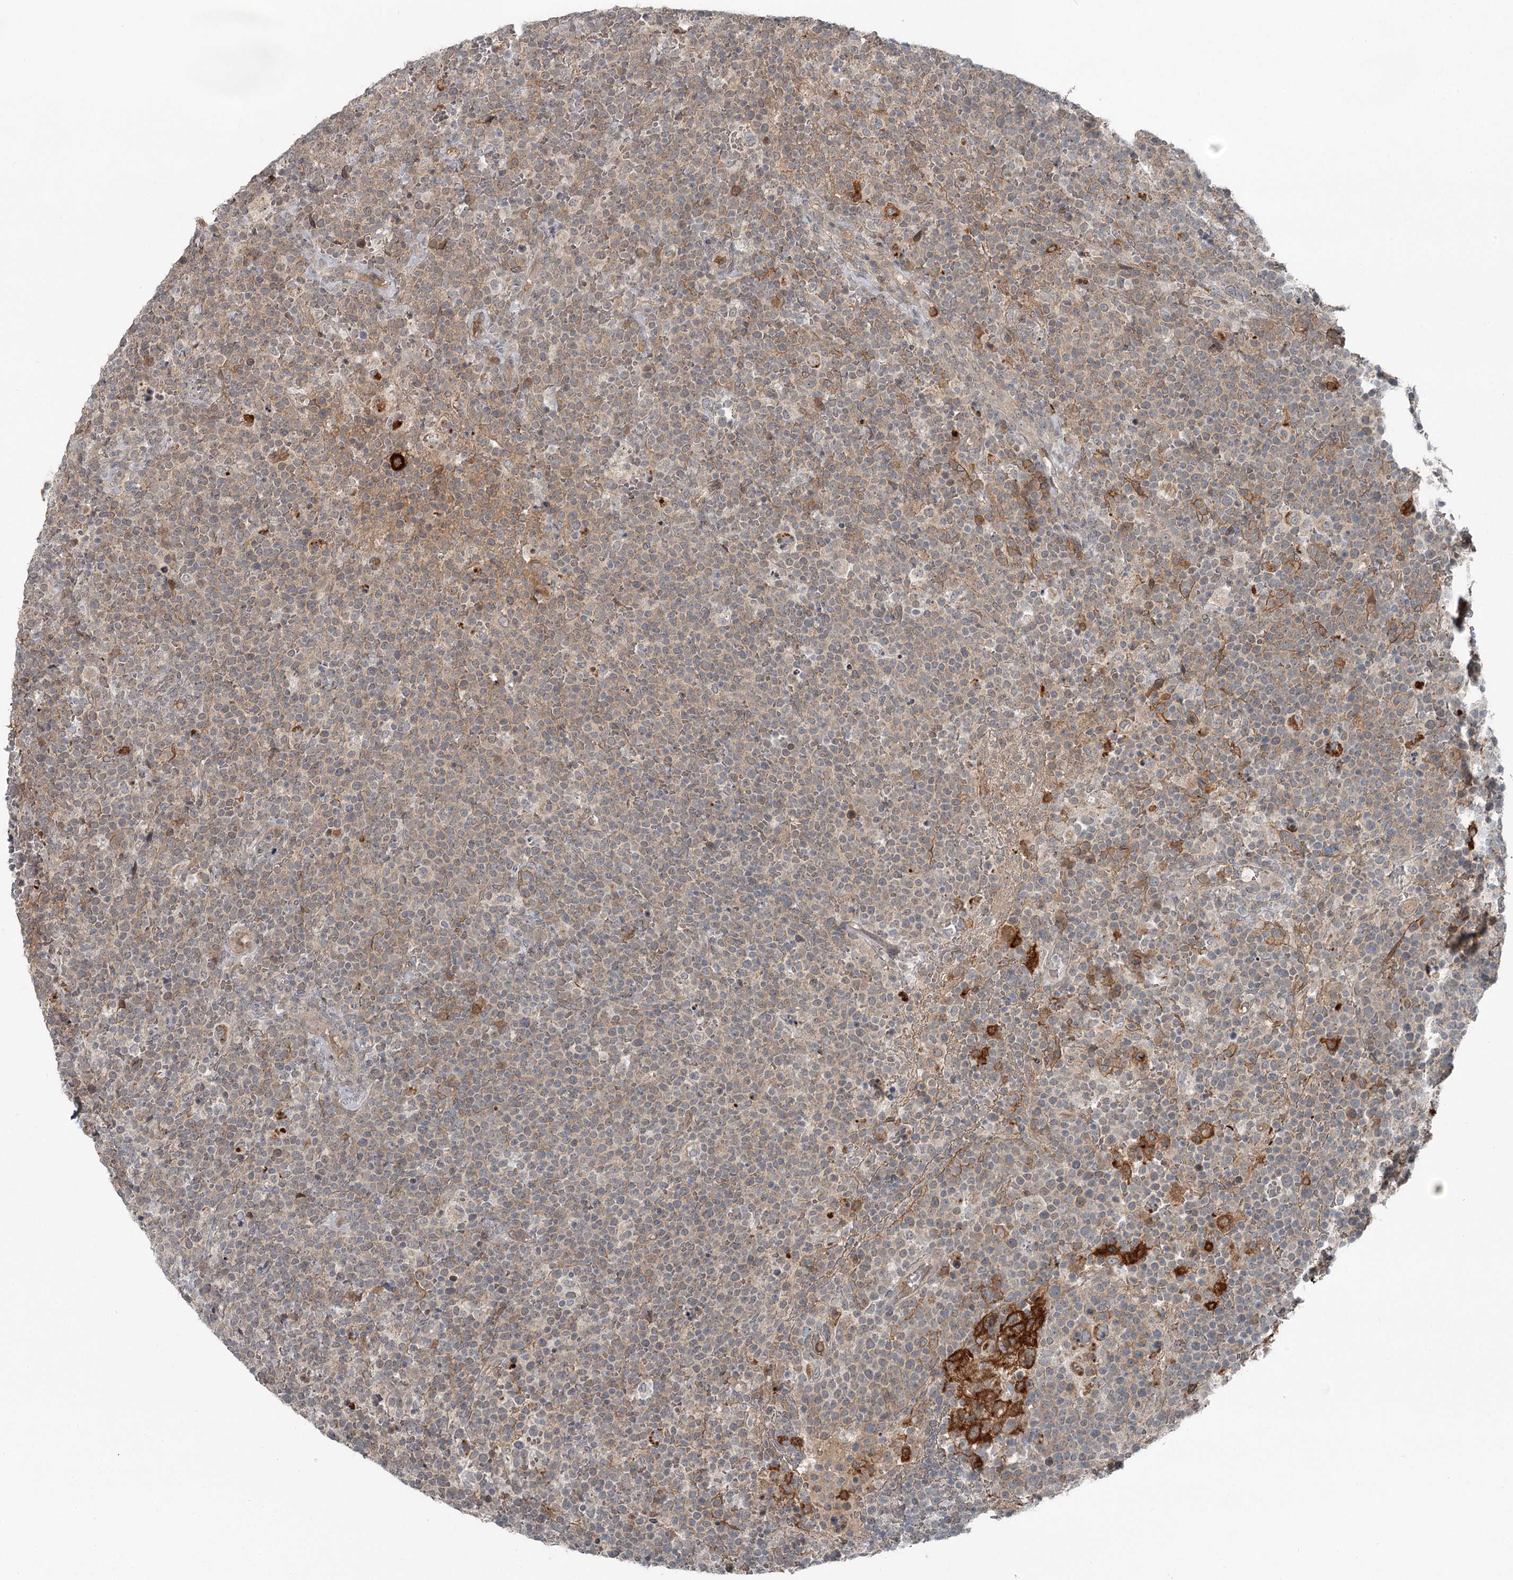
{"staining": {"intensity": "weak", "quantity": "25%-75%", "location": "cytoplasmic/membranous"}, "tissue": "lymphoma", "cell_type": "Tumor cells", "image_type": "cancer", "snomed": [{"axis": "morphology", "description": "Malignant lymphoma, non-Hodgkin's type, High grade"}, {"axis": "topography", "description": "Lymph node"}], "caption": "This is an image of immunohistochemistry staining of lymphoma, which shows weak expression in the cytoplasmic/membranous of tumor cells.", "gene": "SLC39A8", "patient": {"sex": "male", "age": 61}}